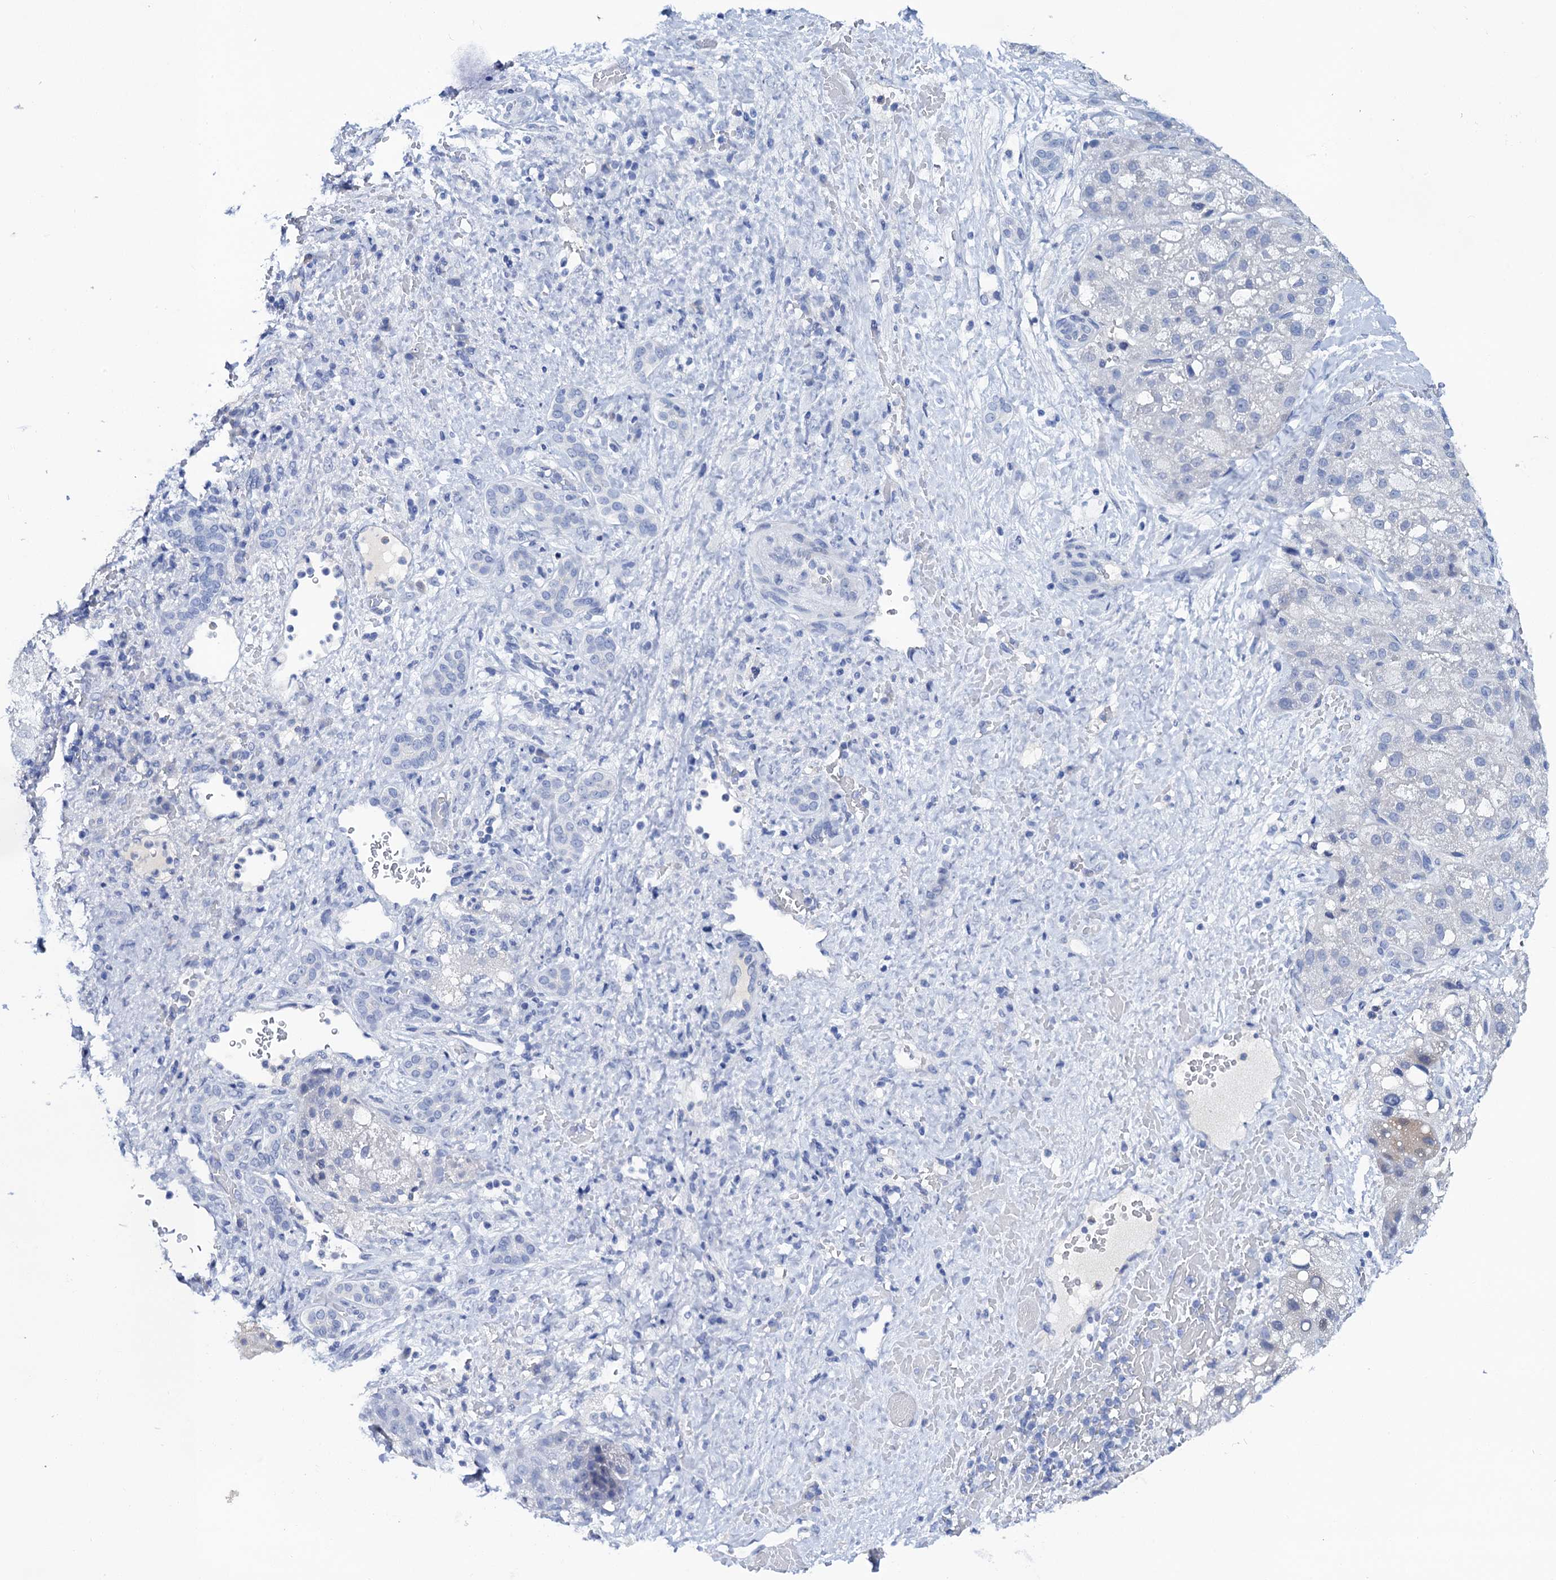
{"staining": {"intensity": "negative", "quantity": "none", "location": "none"}, "tissue": "liver cancer", "cell_type": "Tumor cells", "image_type": "cancer", "snomed": [{"axis": "morphology", "description": "Normal tissue, NOS"}, {"axis": "morphology", "description": "Carcinoma, Hepatocellular, NOS"}, {"axis": "topography", "description": "Liver"}], "caption": "Image shows no significant protein expression in tumor cells of liver cancer.", "gene": "LYPD3", "patient": {"sex": "male", "age": 57}}